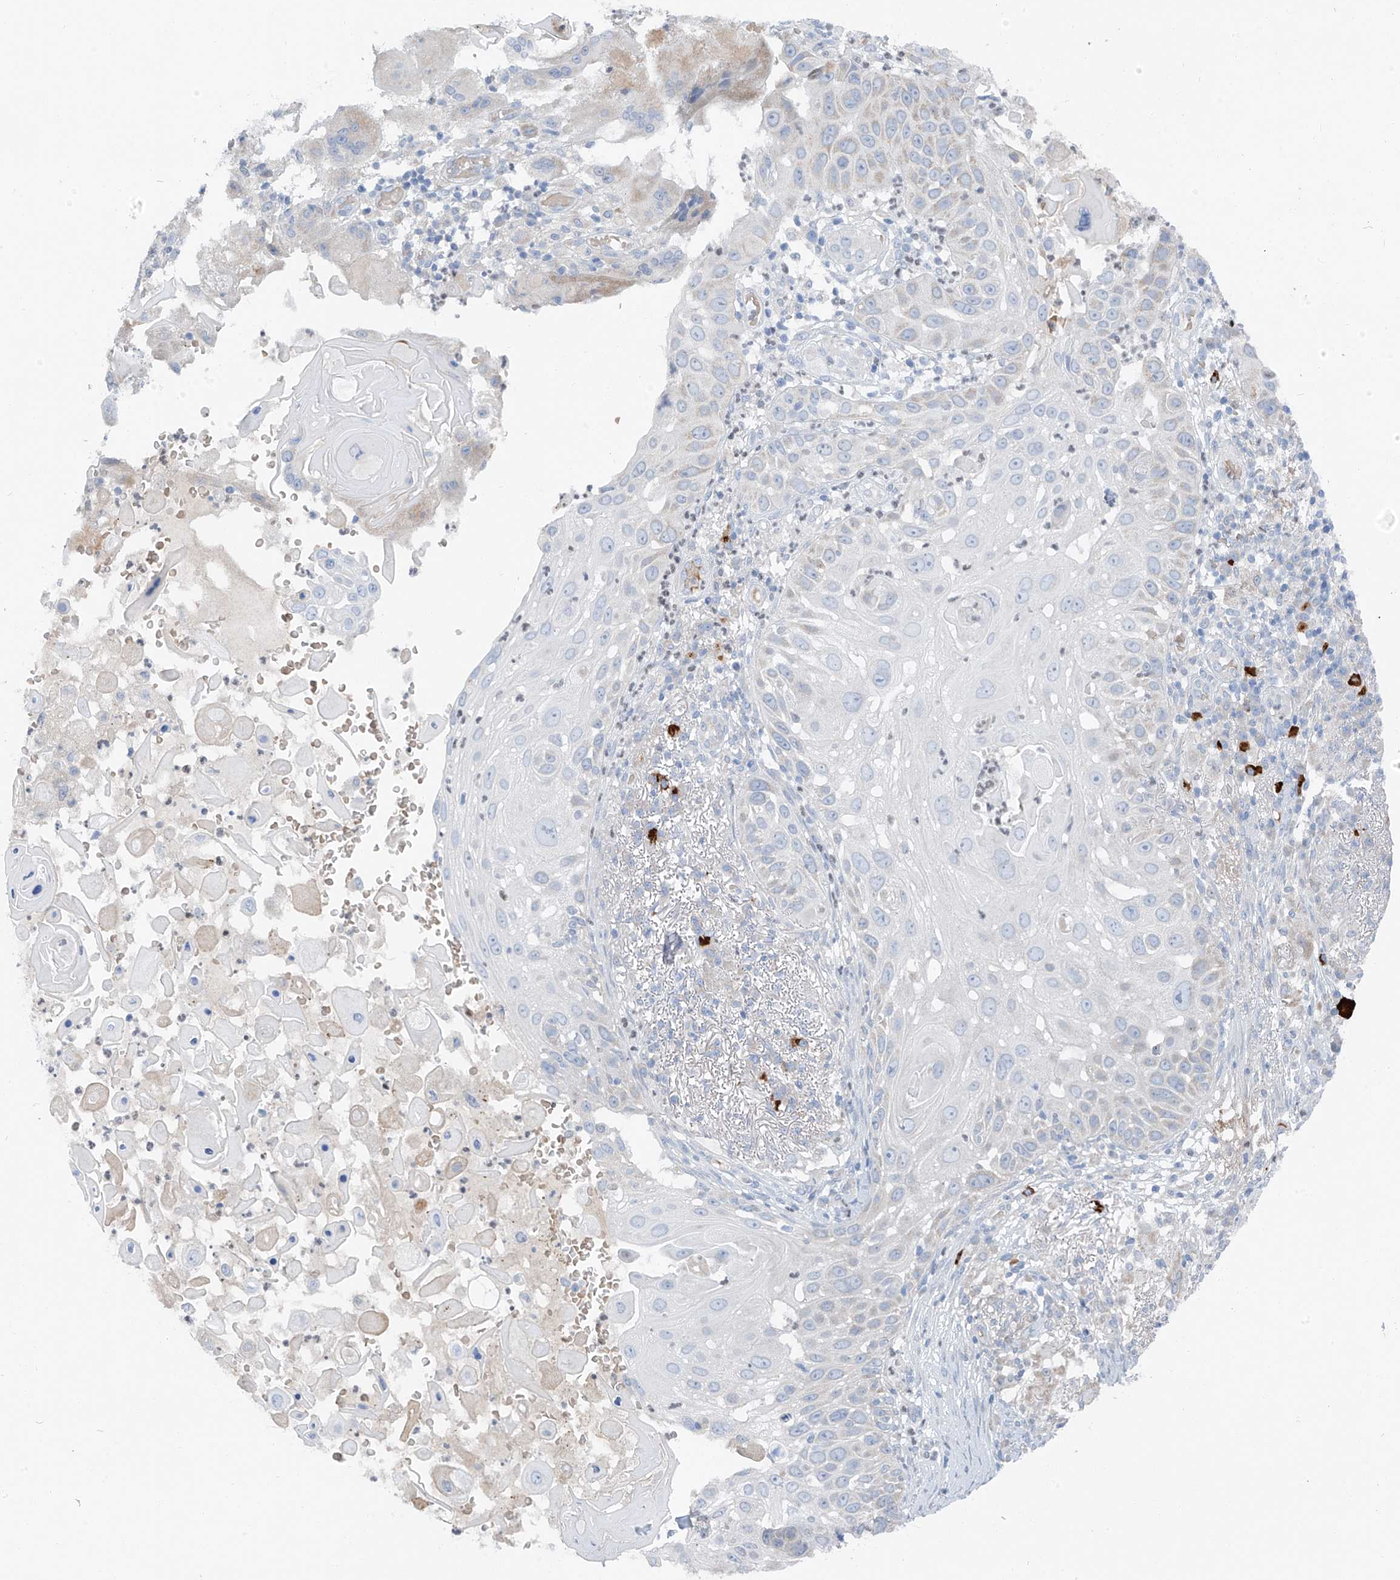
{"staining": {"intensity": "negative", "quantity": "none", "location": "none"}, "tissue": "skin cancer", "cell_type": "Tumor cells", "image_type": "cancer", "snomed": [{"axis": "morphology", "description": "Squamous cell carcinoma, NOS"}, {"axis": "topography", "description": "Skin"}], "caption": "The micrograph shows no staining of tumor cells in squamous cell carcinoma (skin).", "gene": "CHMP2B", "patient": {"sex": "female", "age": 44}}